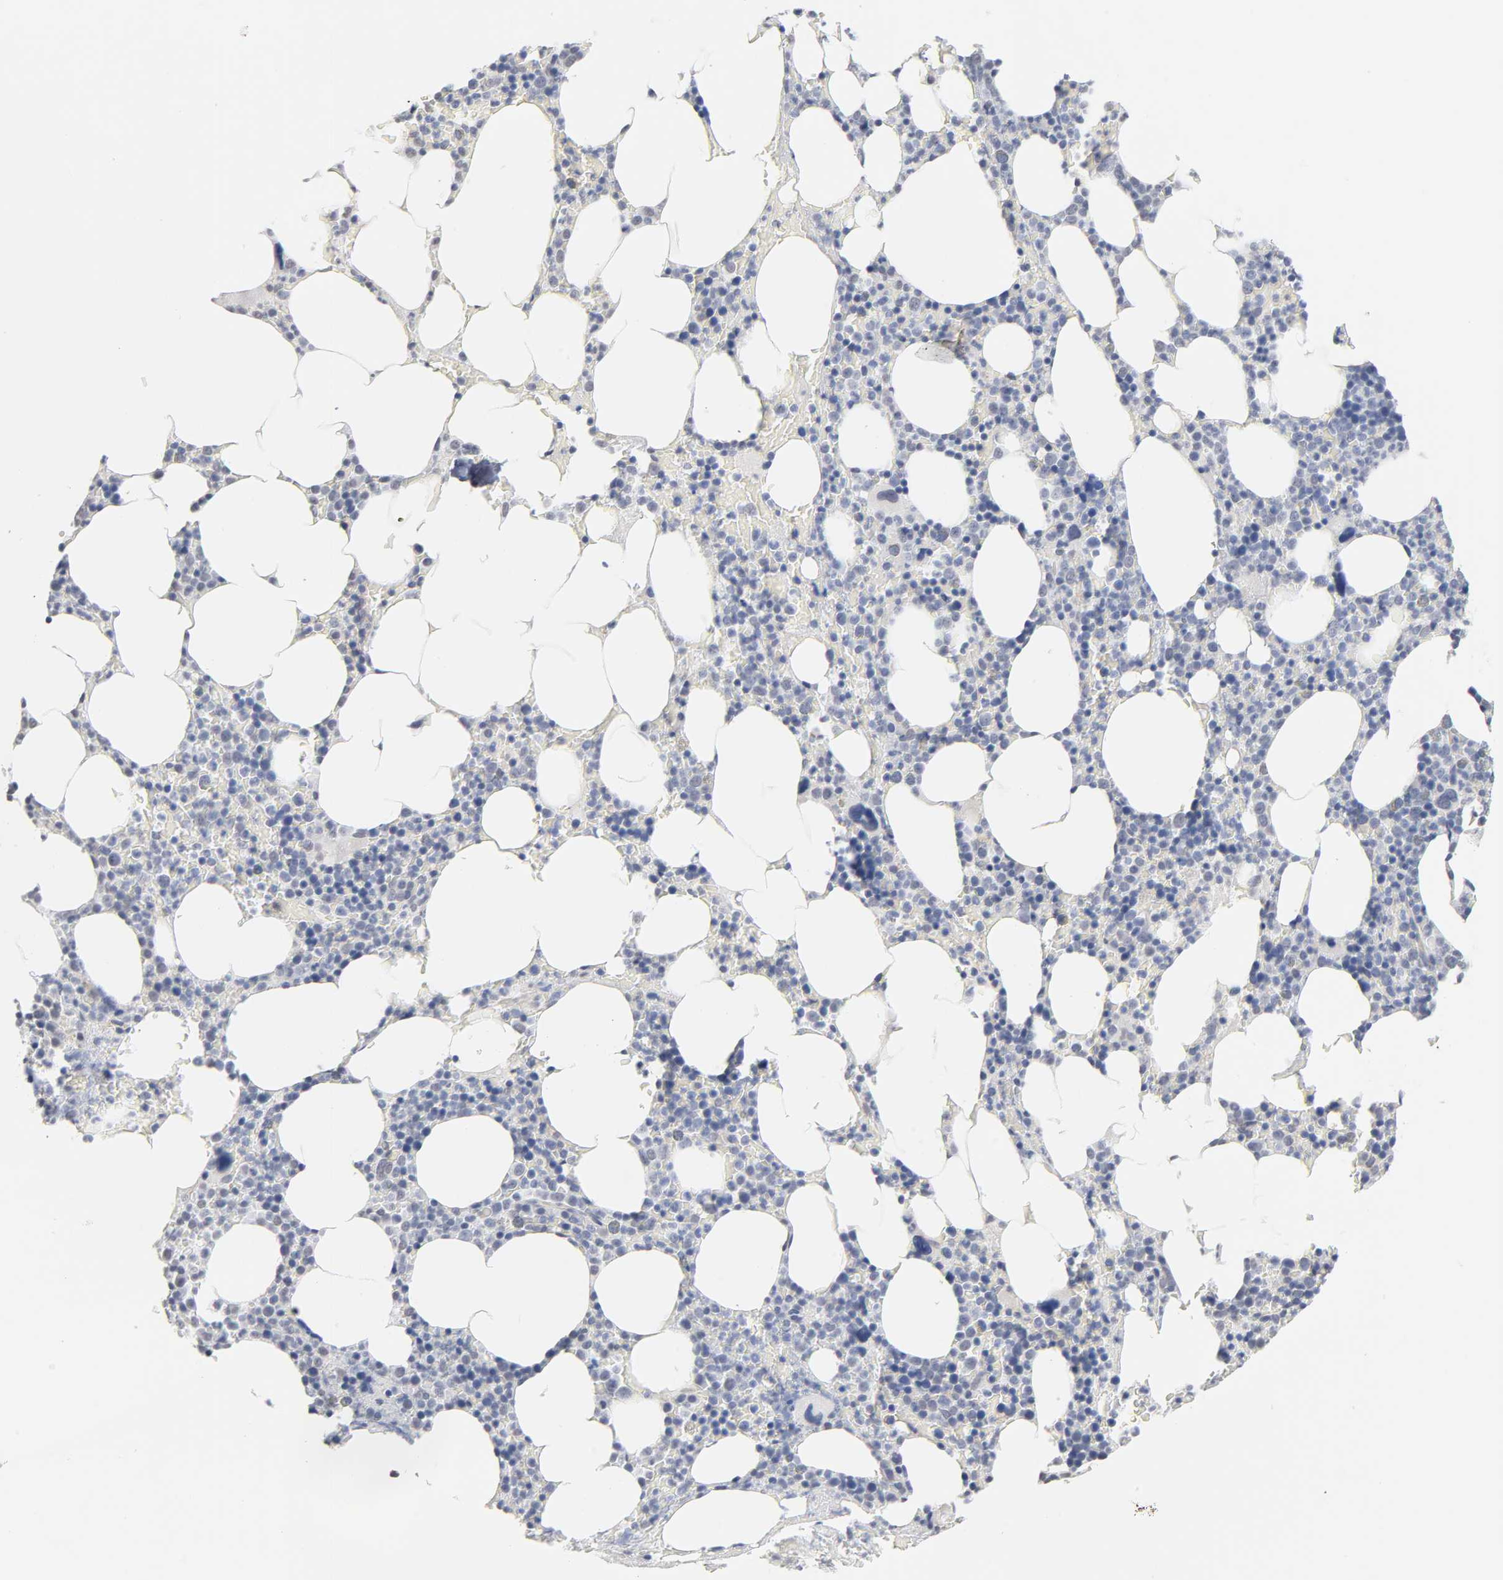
{"staining": {"intensity": "negative", "quantity": "none", "location": "none"}, "tissue": "bone marrow", "cell_type": "Hematopoietic cells", "image_type": "normal", "snomed": [{"axis": "morphology", "description": "Normal tissue, NOS"}, {"axis": "topography", "description": "Bone marrow"}], "caption": "IHC of normal human bone marrow displays no staining in hematopoietic cells. Brightfield microscopy of IHC stained with DAB (3,3'-diaminobenzidine) (brown) and hematoxylin (blue), captured at high magnification.", "gene": "CRABP2", "patient": {"sex": "female", "age": 66}}